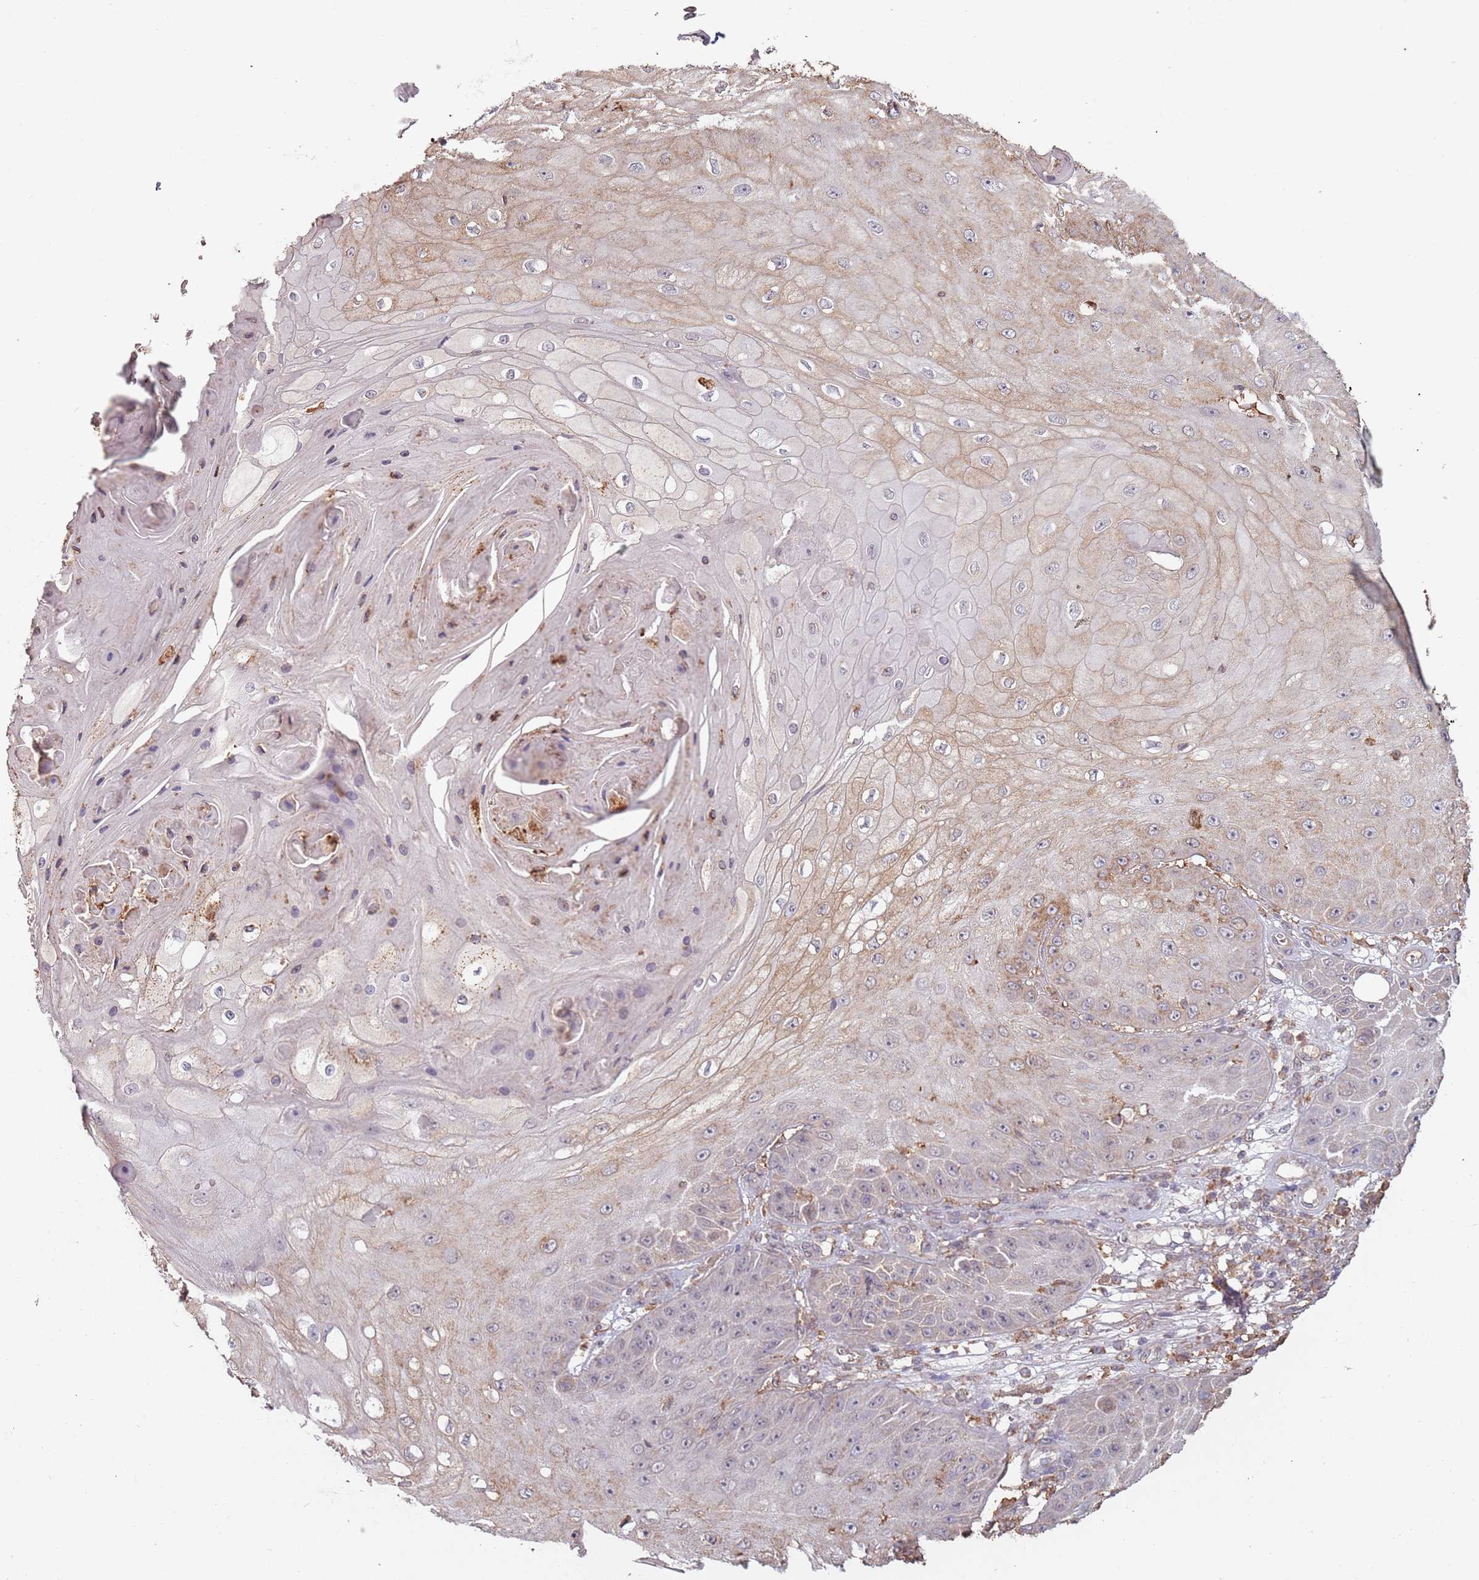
{"staining": {"intensity": "weak", "quantity": "25%-75%", "location": "cytoplasmic/membranous"}, "tissue": "skin cancer", "cell_type": "Tumor cells", "image_type": "cancer", "snomed": [{"axis": "morphology", "description": "Squamous cell carcinoma, NOS"}, {"axis": "topography", "description": "Skin"}], "caption": "An immunohistochemistry photomicrograph of tumor tissue is shown. Protein staining in brown highlights weak cytoplasmic/membranous positivity in squamous cell carcinoma (skin) within tumor cells.", "gene": "ATOSB", "patient": {"sex": "male", "age": 70}}